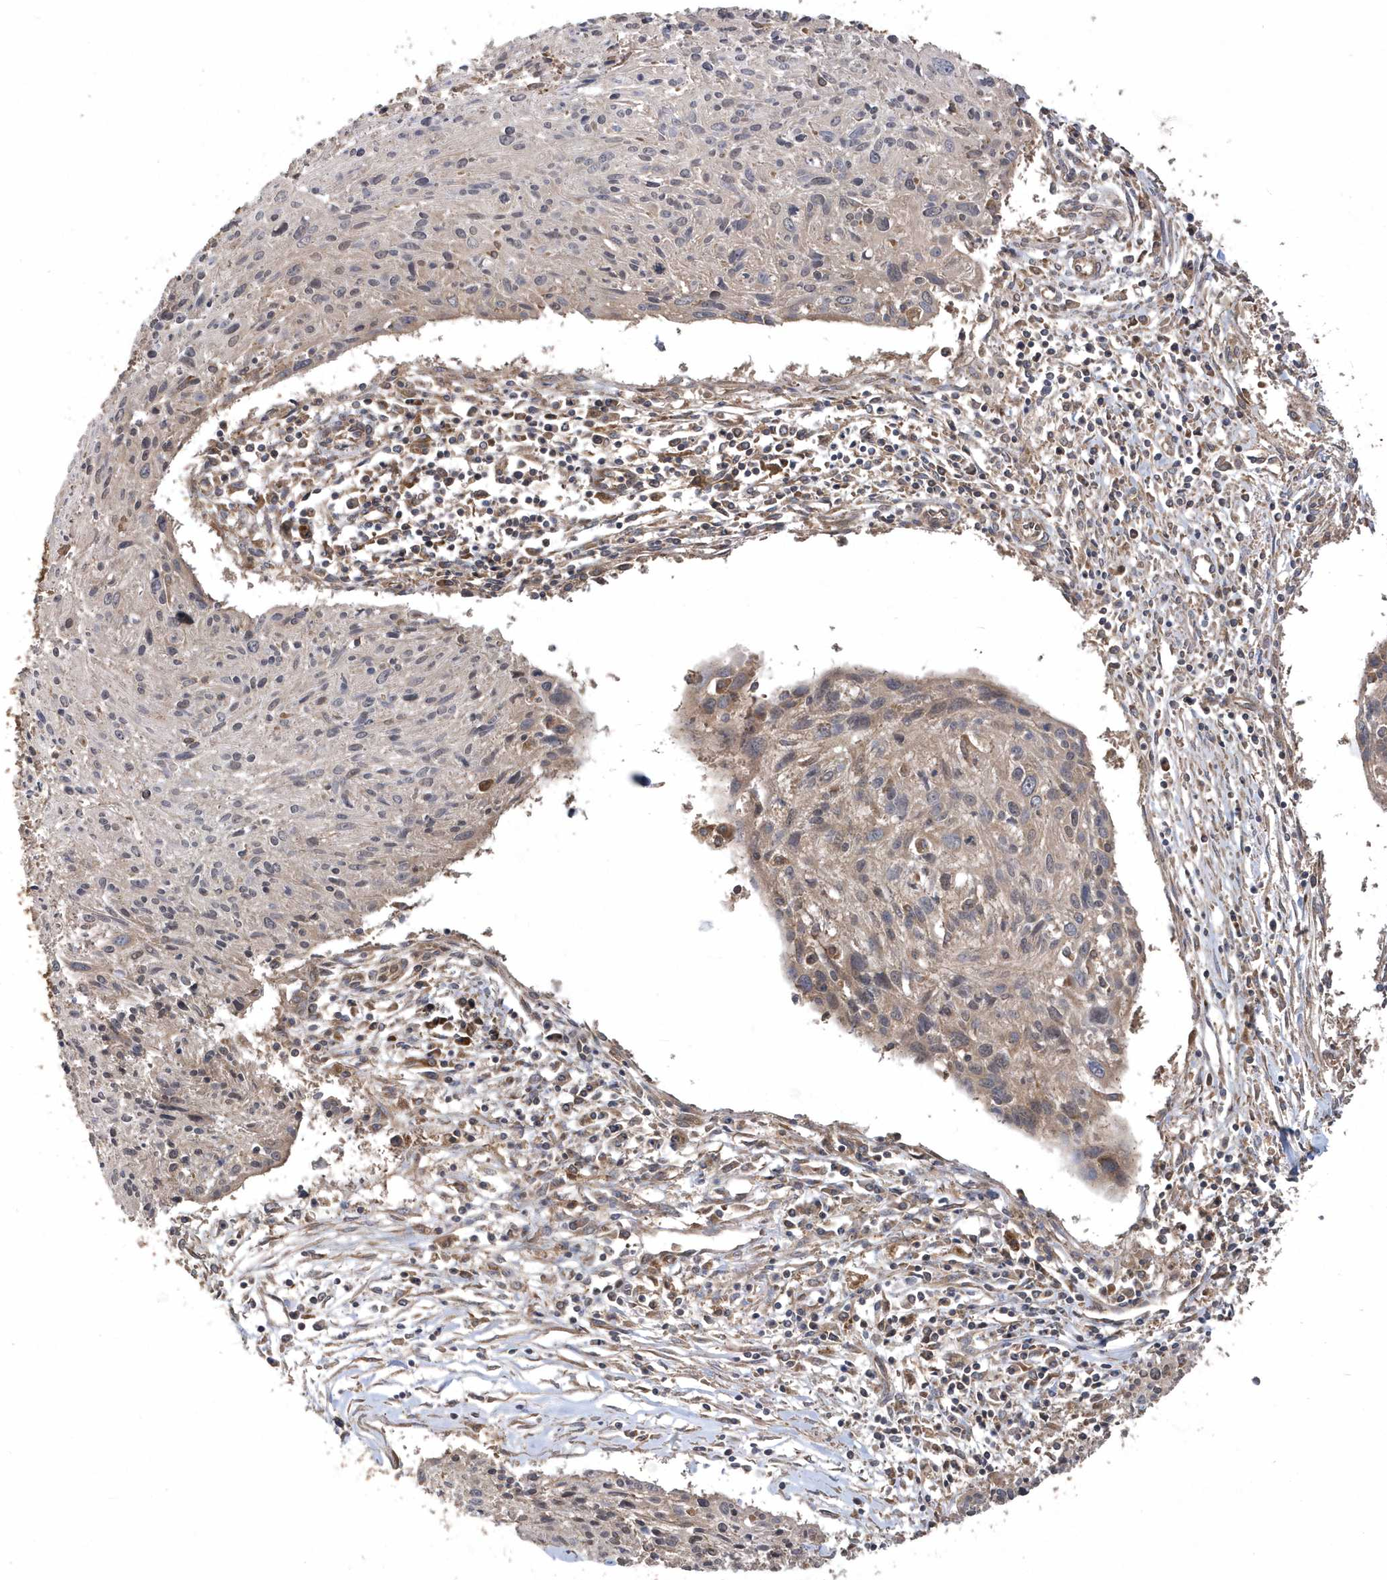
{"staining": {"intensity": "negative", "quantity": "none", "location": "none"}, "tissue": "cervical cancer", "cell_type": "Tumor cells", "image_type": "cancer", "snomed": [{"axis": "morphology", "description": "Squamous cell carcinoma, NOS"}, {"axis": "topography", "description": "Cervix"}], "caption": "This is an immunohistochemistry (IHC) histopathology image of squamous cell carcinoma (cervical). There is no expression in tumor cells.", "gene": "WASHC5", "patient": {"sex": "female", "age": 51}}